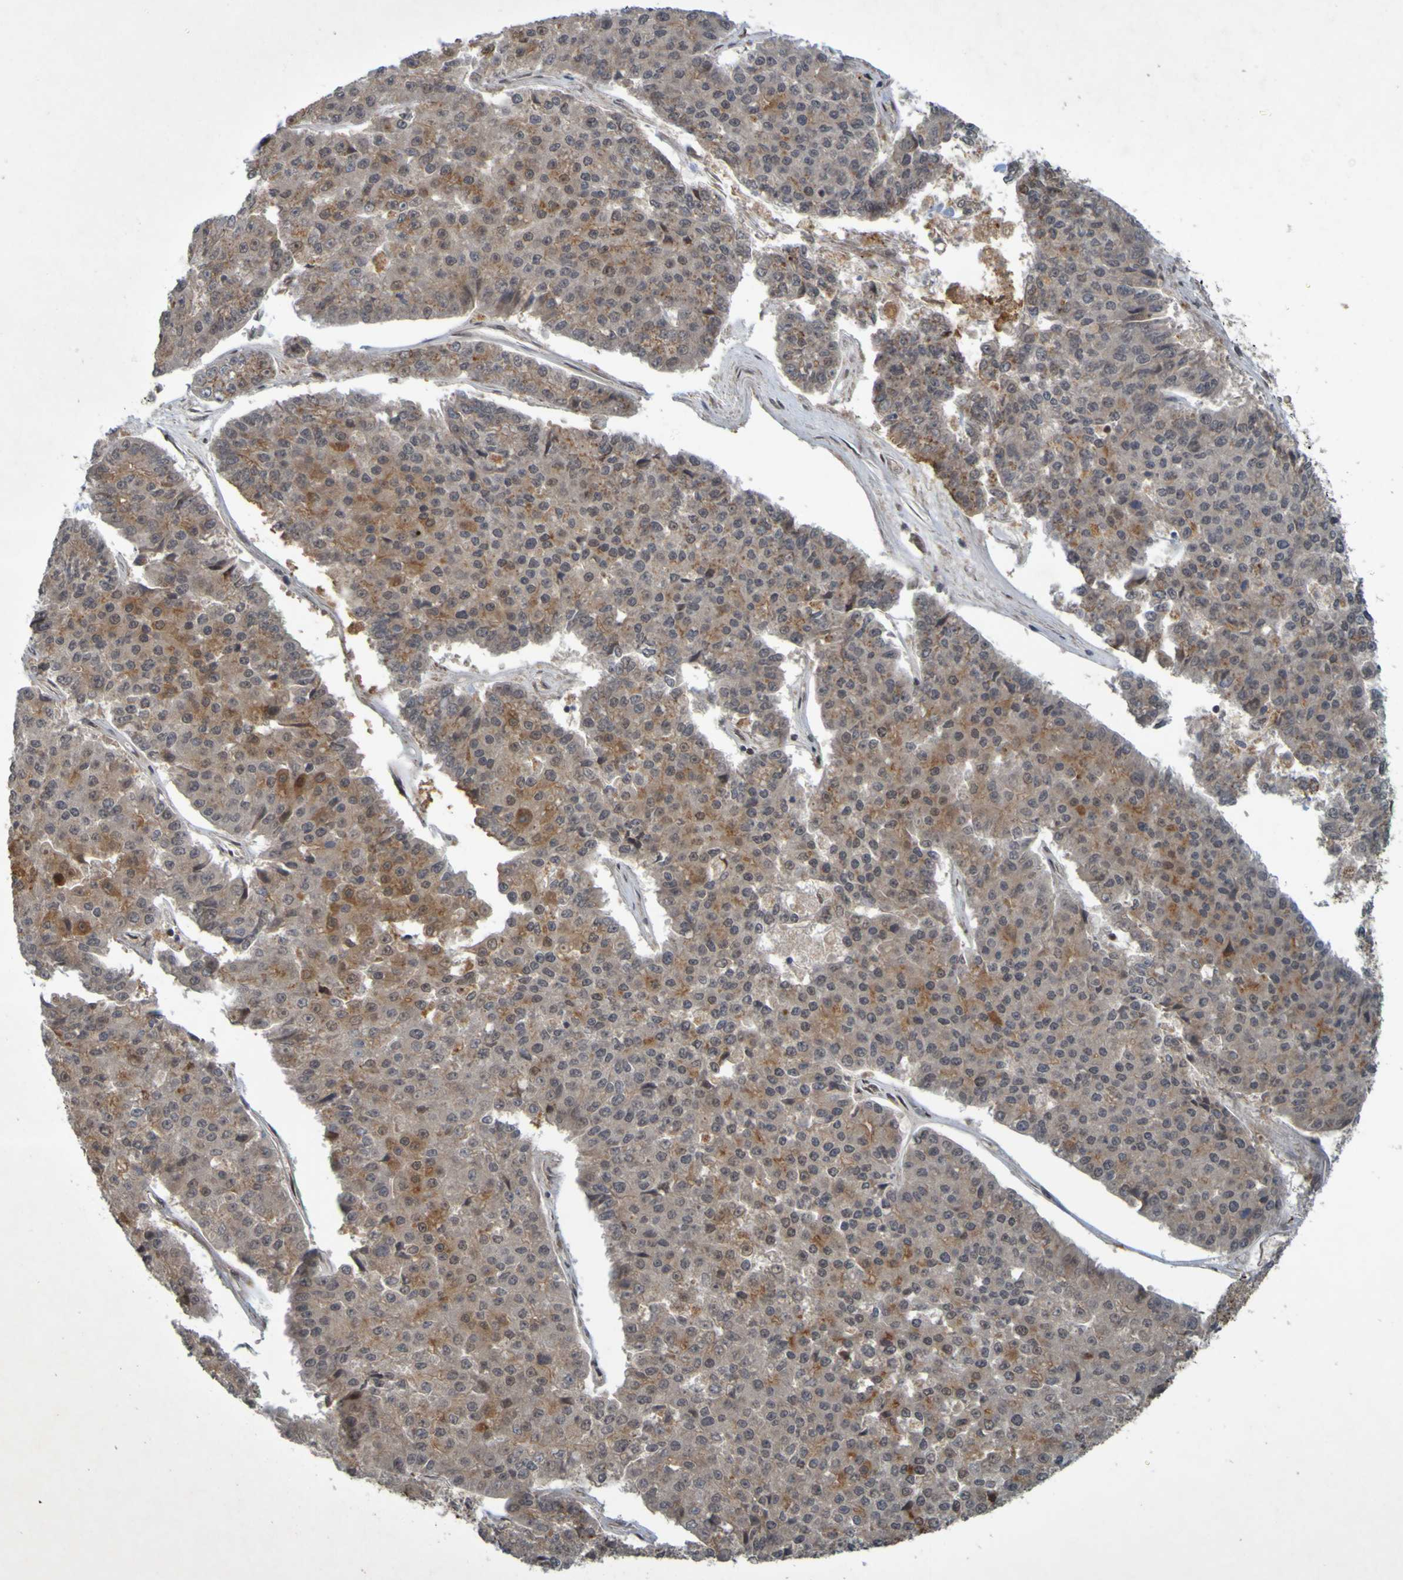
{"staining": {"intensity": "moderate", "quantity": "25%-75%", "location": "cytoplasmic/membranous"}, "tissue": "pancreatic cancer", "cell_type": "Tumor cells", "image_type": "cancer", "snomed": [{"axis": "morphology", "description": "Adenocarcinoma, NOS"}, {"axis": "topography", "description": "Pancreas"}], "caption": "High-magnification brightfield microscopy of pancreatic cancer stained with DAB (brown) and counterstained with hematoxylin (blue). tumor cells exhibit moderate cytoplasmic/membranous positivity is seen in approximately25%-75% of cells. Using DAB (3,3'-diaminobenzidine) (brown) and hematoxylin (blue) stains, captured at high magnification using brightfield microscopy.", "gene": "ARHGEF11", "patient": {"sex": "male", "age": 50}}